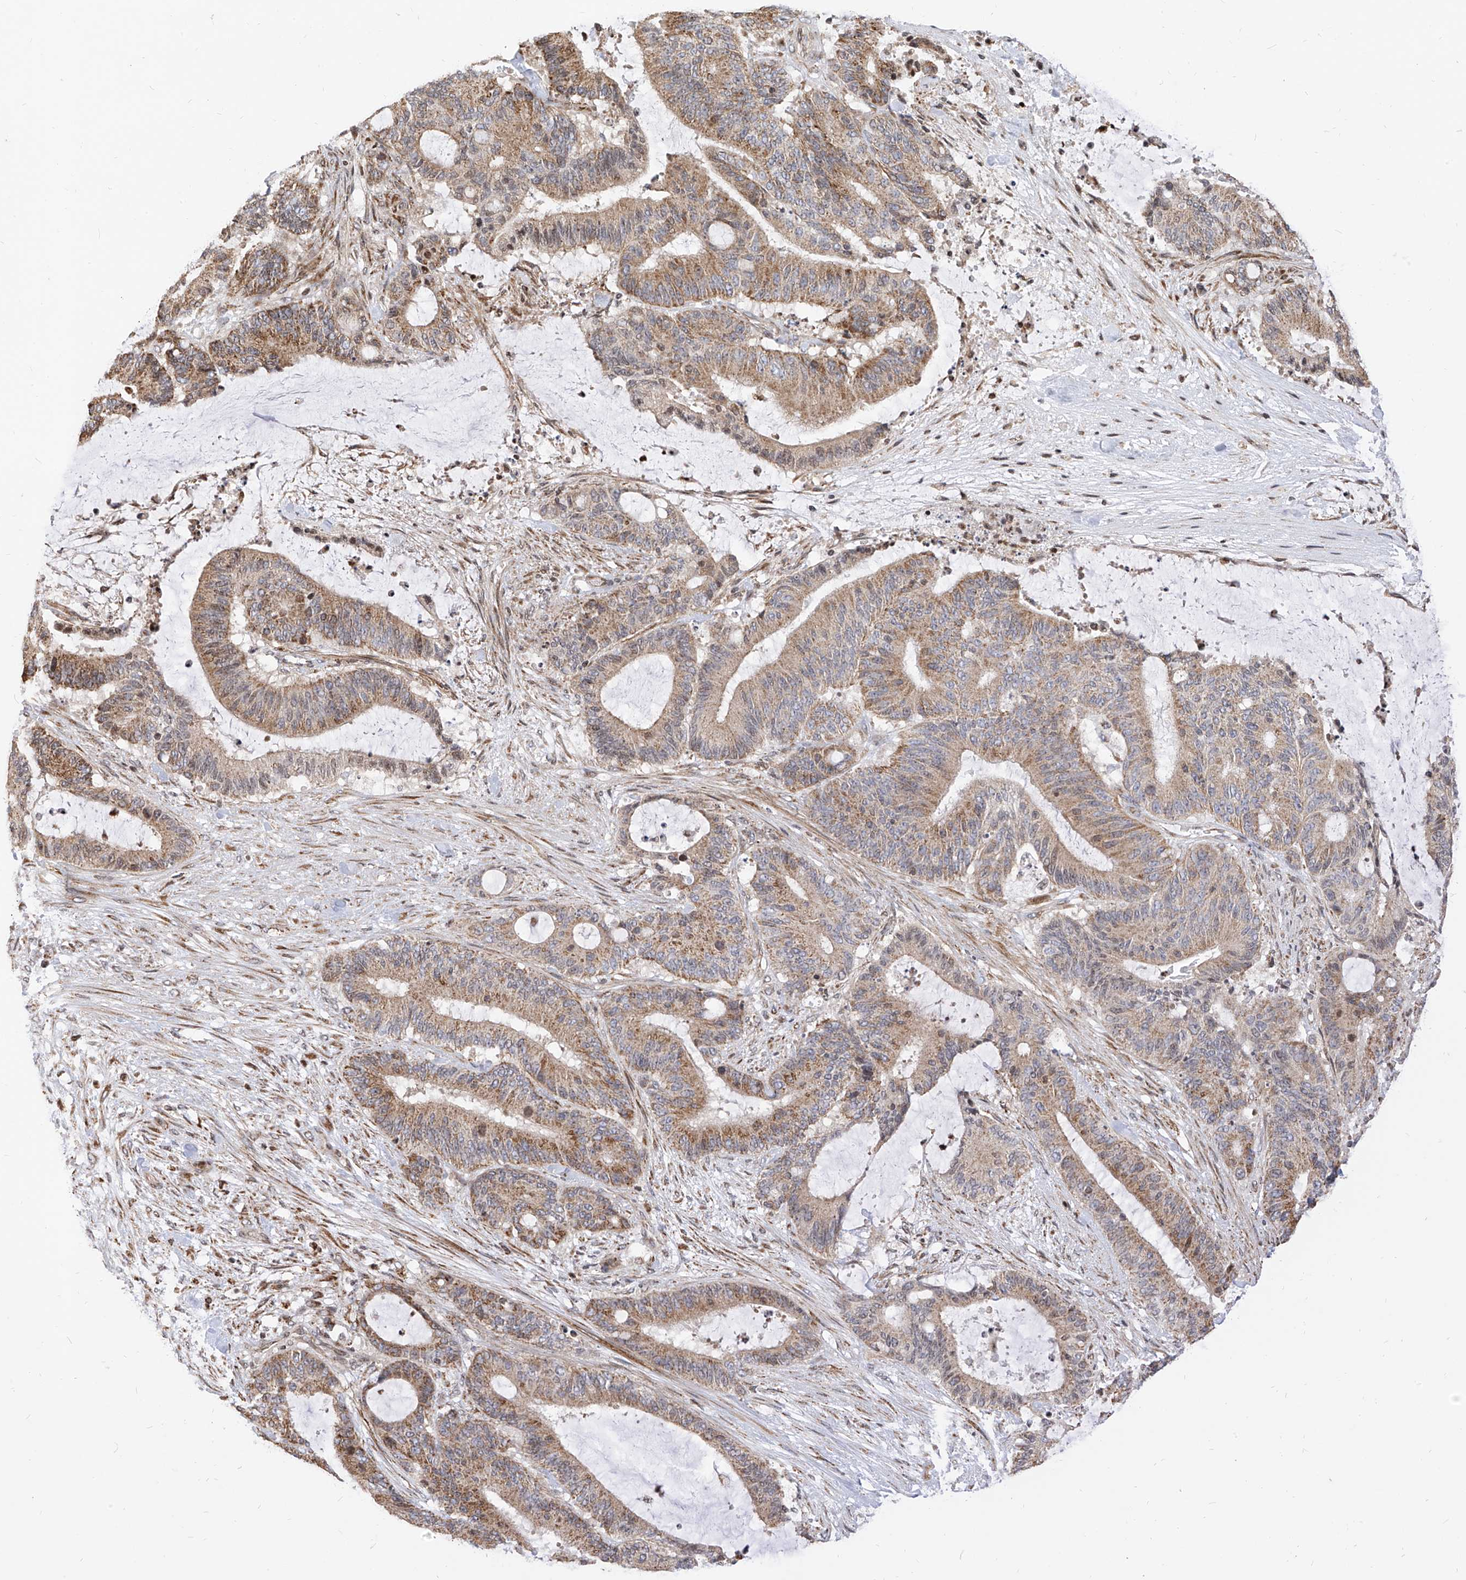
{"staining": {"intensity": "moderate", "quantity": ">75%", "location": "cytoplasmic/membranous"}, "tissue": "liver cancer", "cell_type": "Tumor cells", "image_type": "cancer", "snomed": [{"axis": "morphology", "description": "Normal tissue, NOS"}, {"axis": "morphology", "description": "Cholangiocarcinoma"}, {"axis": "topography", "description": "Liver"}, {"axis": "topography", "description": "Peripheral nerve tissue"}], "caption": "Moderate cytoplasmic/membranous positivity for a protein is present in about >75% of tumor cells of liver cholangiocarcinoma using immunohistochemistry.", "gene": "TTLL8", "patient": {"sex": "female", "age": 73}}